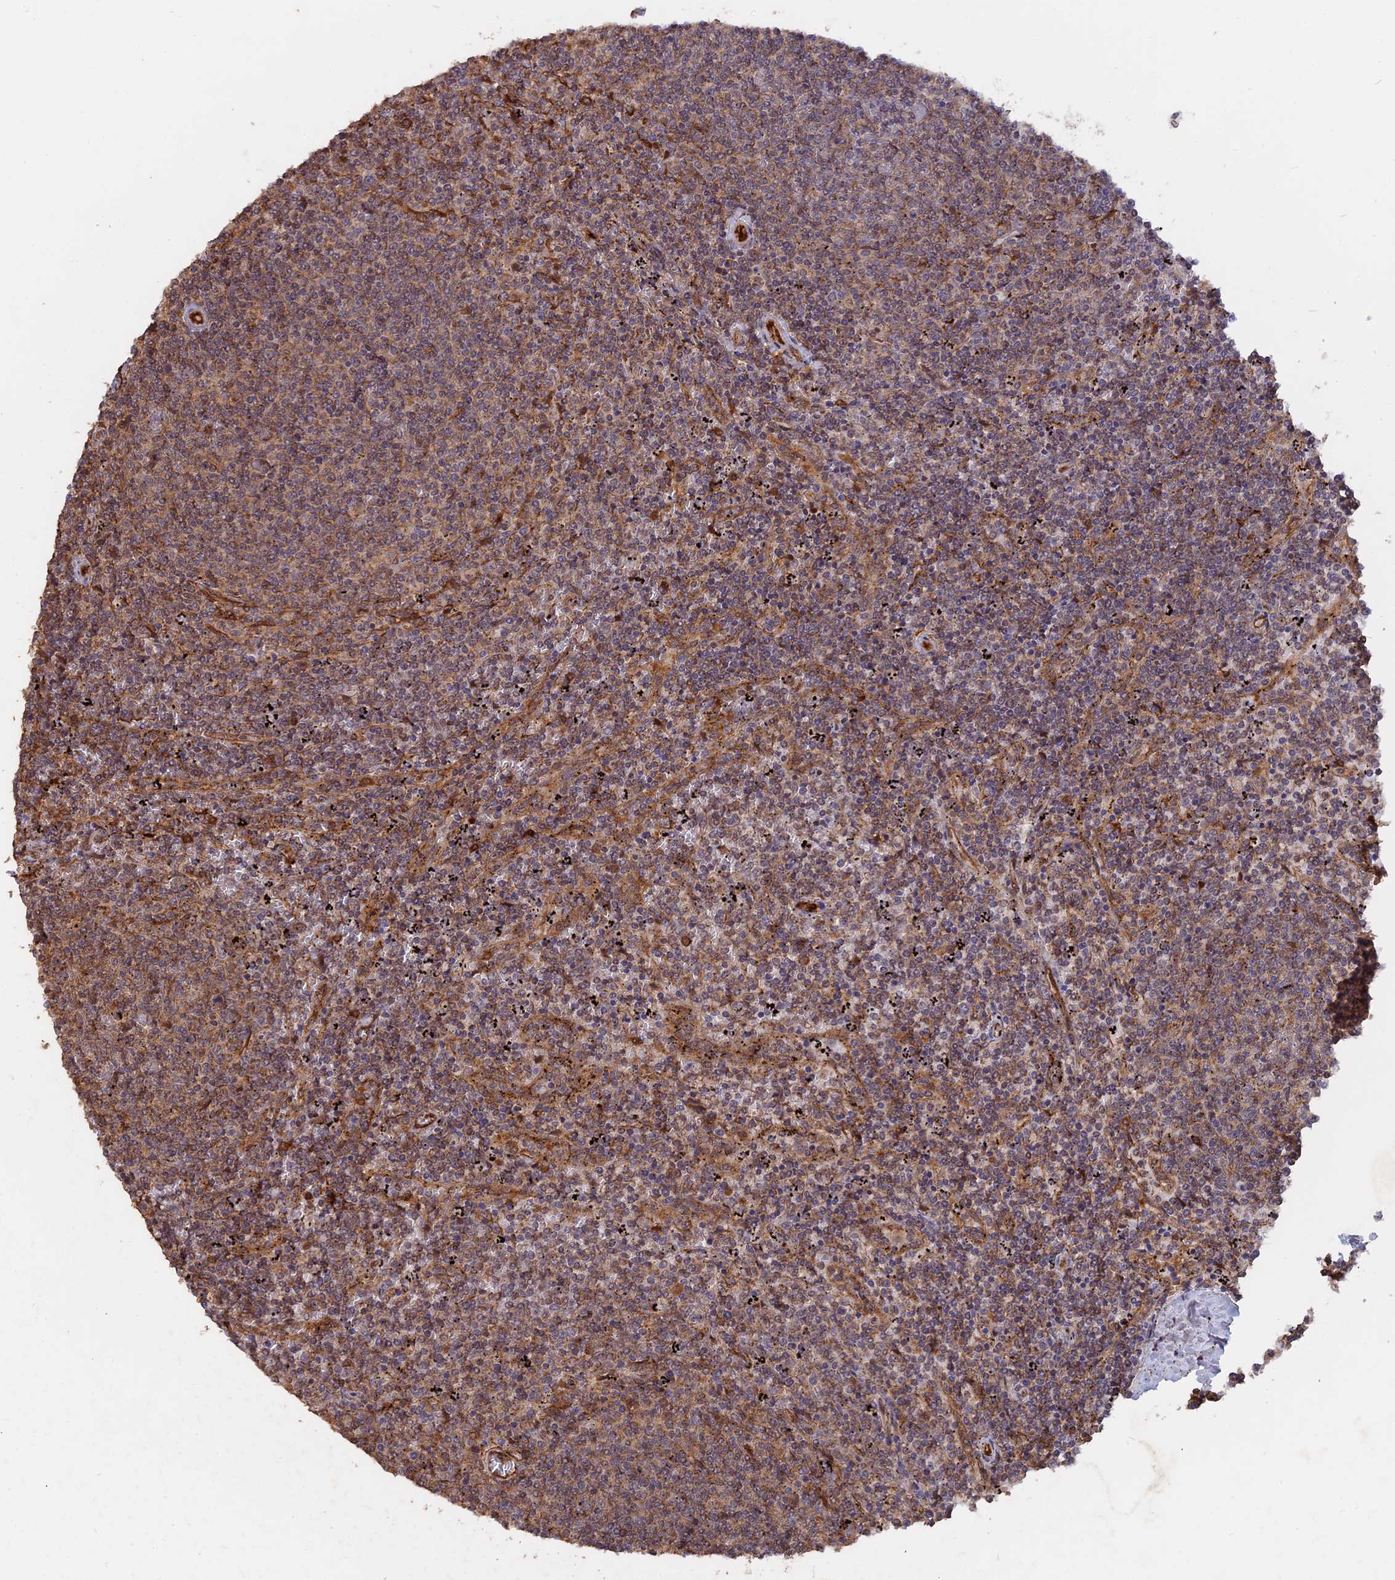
{"staining": {"intensity": "moderate", "quantity": "<25%", "location": "cytoplasmic/membranous"}, "tissue": "lymphoma", "cell_type": "Tumor cells", "image_type": "cancer", "snomed": [{"axis": "morphology", "description": "Malignant lymphoma, non-Hodgkin's type, Low grade"}, {"axis": "topography", "description": "Spleen"}], "caption": "High-power microscopy captured an immunohistochemistry (IHC) photomicrograph of malignant lymphoma, non-Hodgkin's type (low-grade), revealing moderate cytoplasmic/membranous staining in about <25% of tumor cells. (Brightfield microscopy of DAB IHC at high magnification).", "gene": "SAC3D1", "patient": {"sex": "female", "age": 50}}